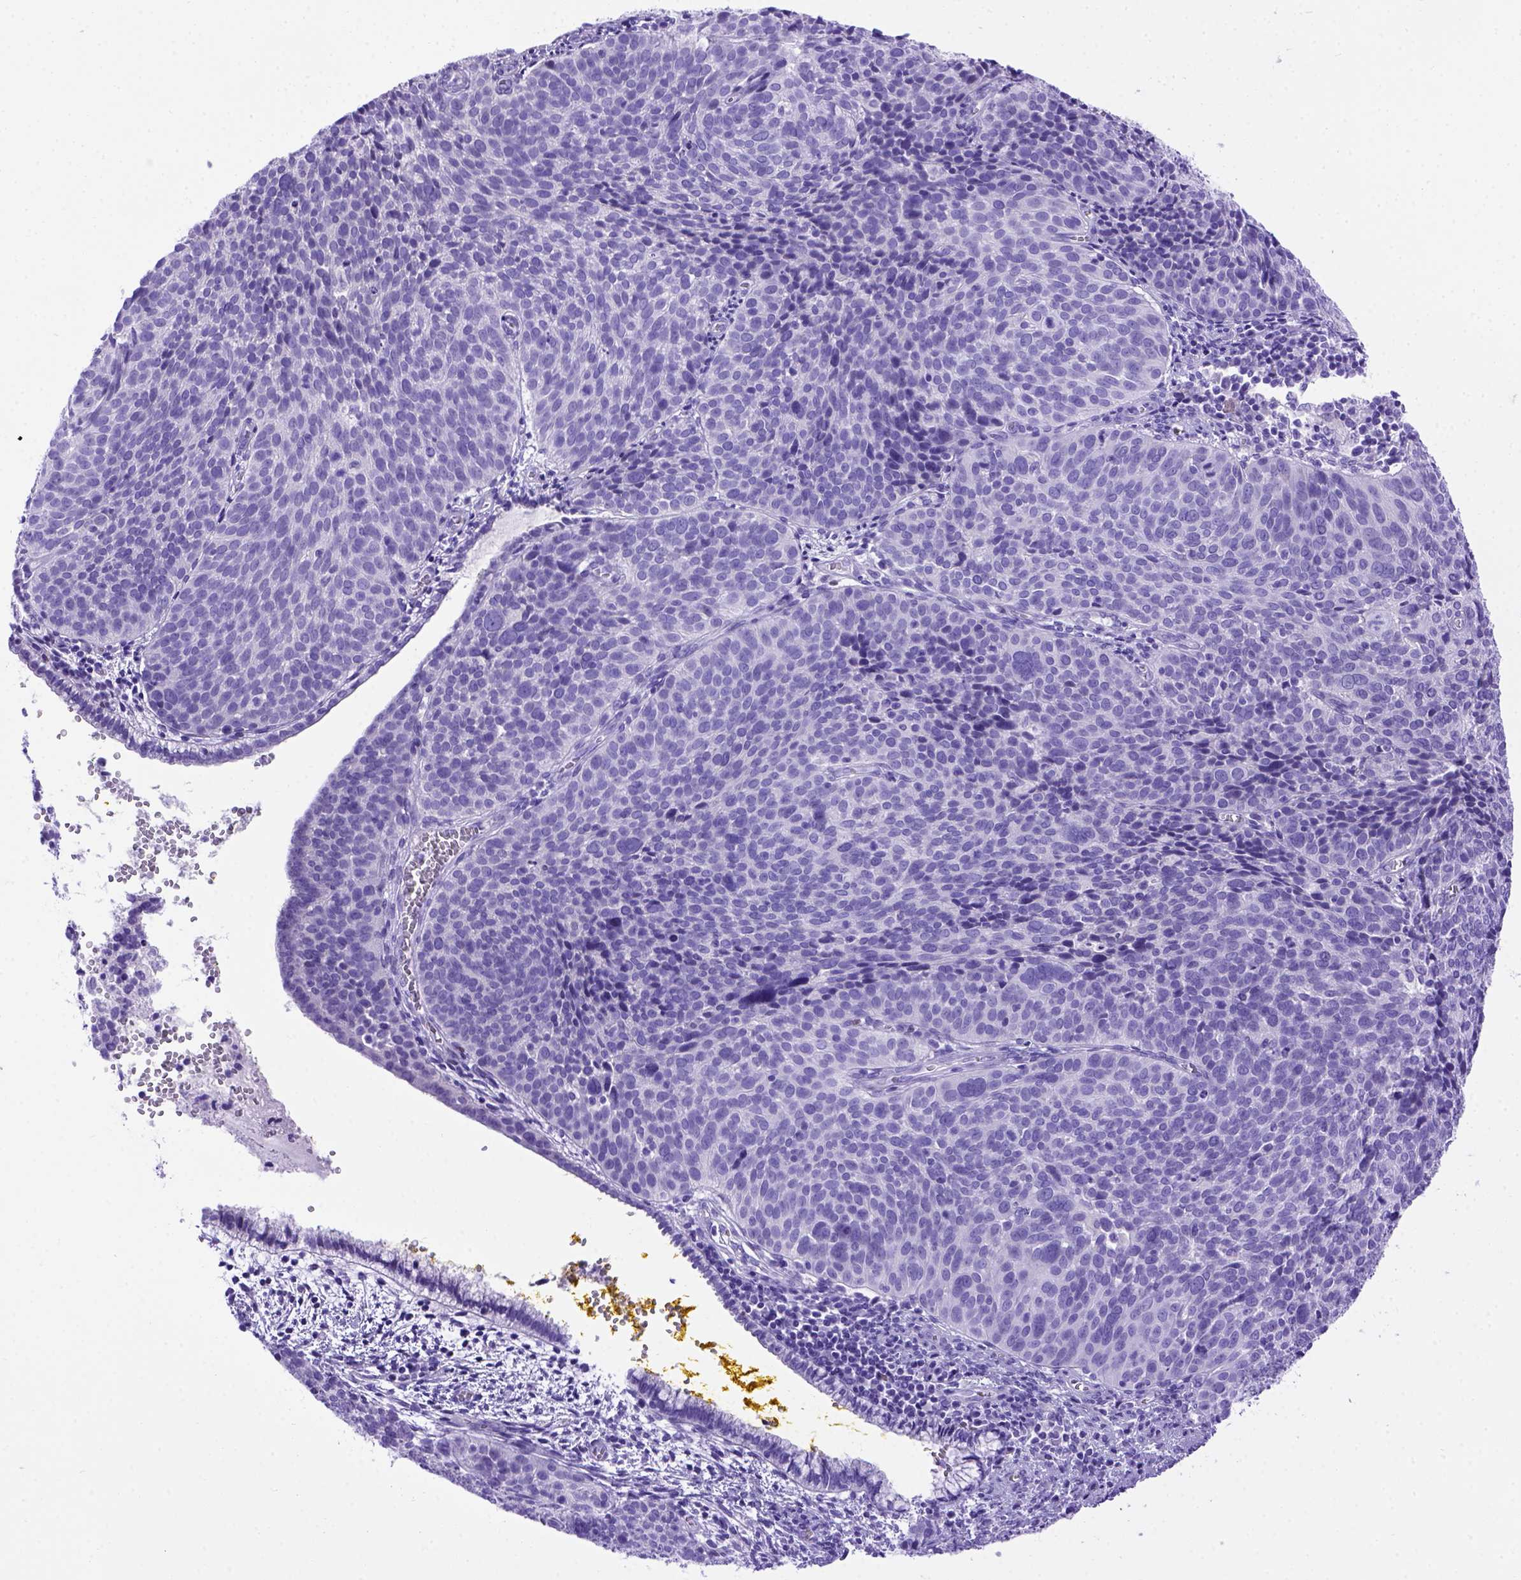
{"staining": {"intensity": "negative", "quantity": "none", "location": "none"}, "tissue": "cervical cancer", "cell_type": "Tumor cells", "image_type": "cancer", "snomed": [{"axis": "morphology", "description": "Squamous cell carcinoma, NOS"}, {"axis": "topography", "description": "Cervix"}], "caption": "Immunohistochemical staining of cervical squamous cell carcinoma reveals no significant staining in tumor cells. Nuclei are stained in blue.", "gene": "MEOX2", "patient": {"sex": "female", "age": 39}}